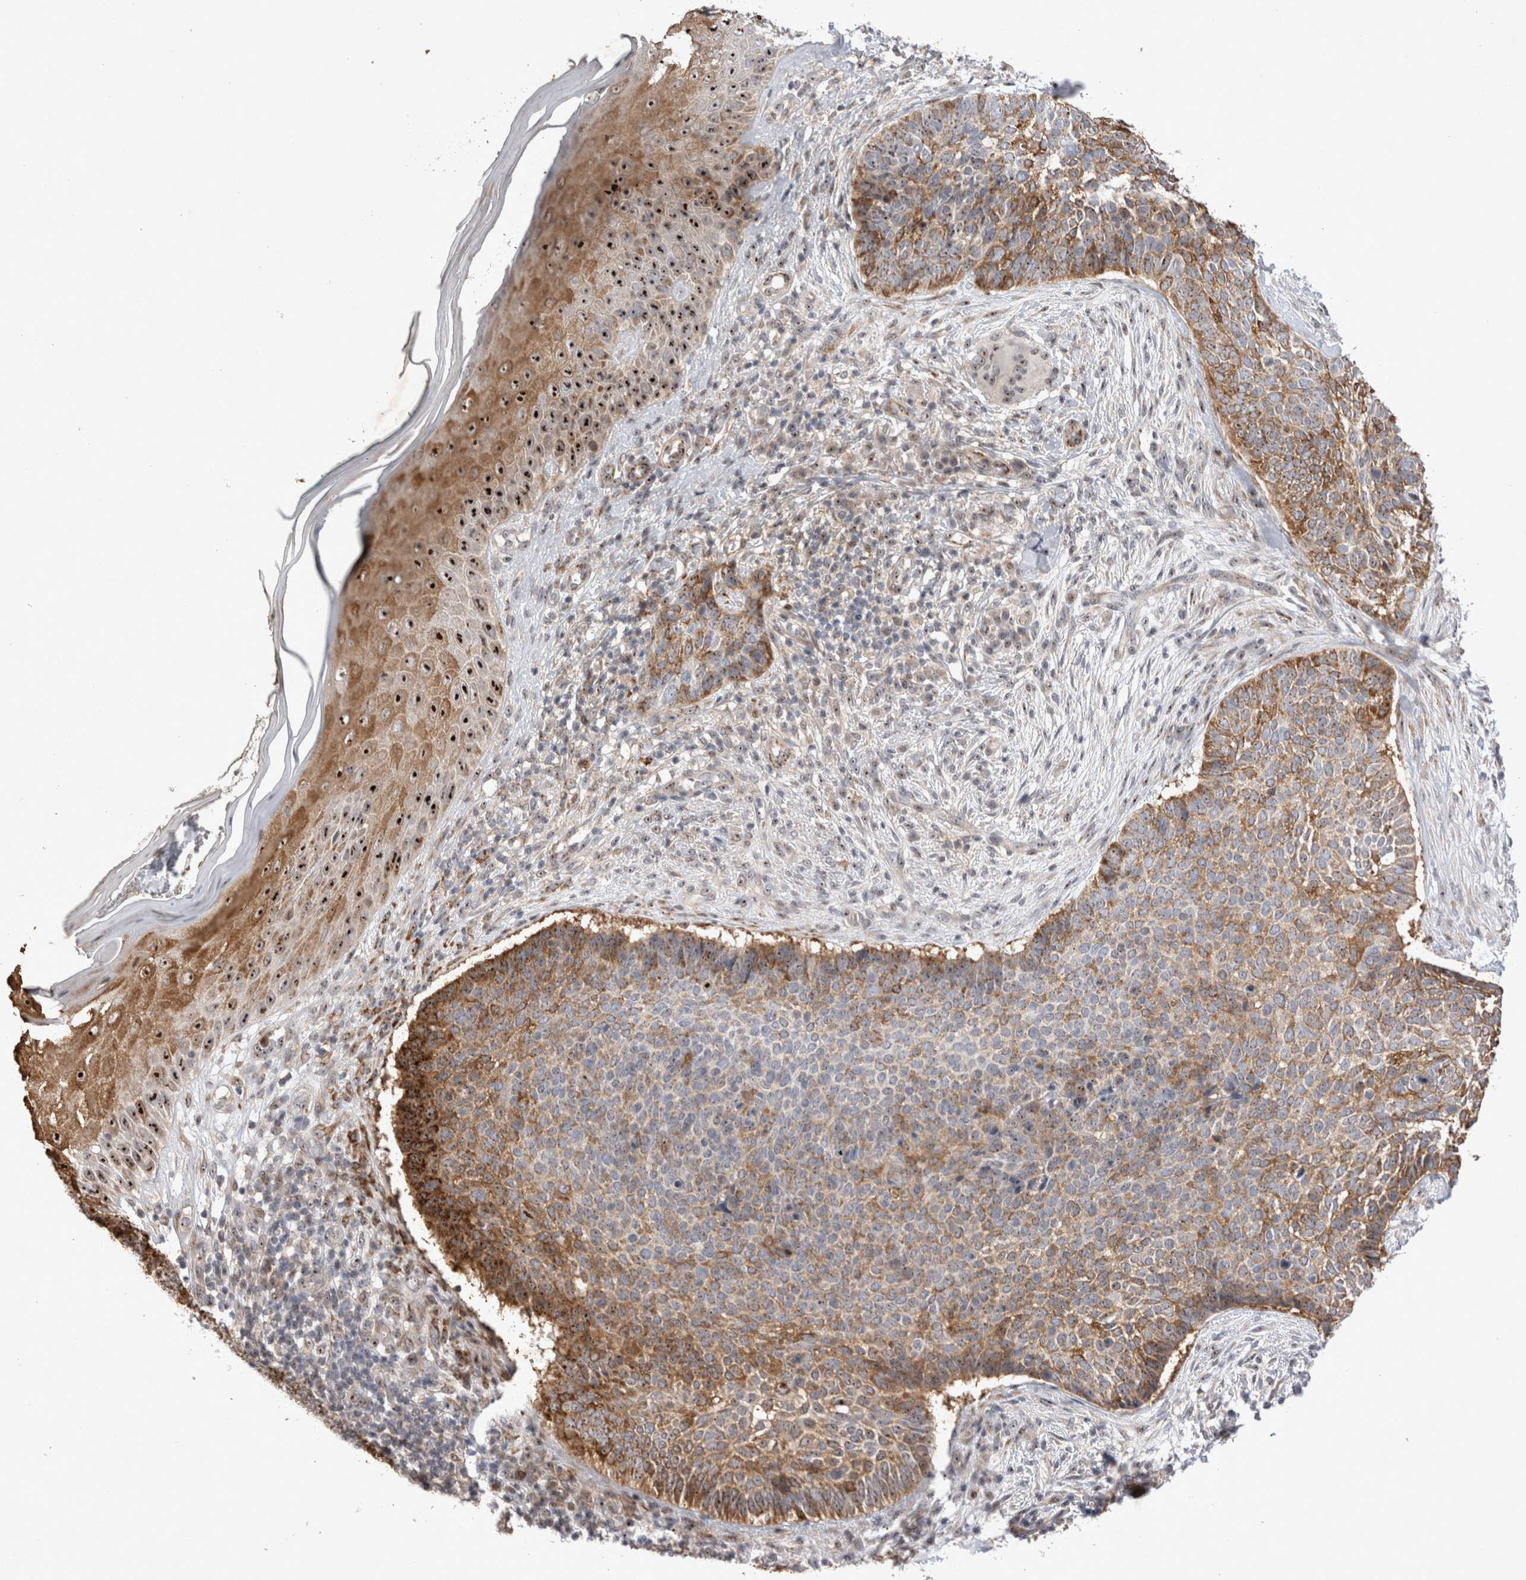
{"staining": {"intensity": "moderate", "quantity": ">75%", "location": "cytoplasmic/membranous,nuclear"}, "tissue": "skin cancer", "cell_type": "Tumor cells", "image_type": "cancer", "snomed": [{"axis": "morphology", "description": "Normal tissue, NOS"}, {"axis": "morphology", "description": "Basal cell carcinoma"}, {"axis": "topography", "description": "Skin"}], "caption": "Moderate cytoplasmic/membranous and nuclear expression is appreciated in approximately >75% of tumor cells in skin cancer (basal cell carcinoma).", "gene": "STK11", "patient": {"sex": "male", "age": 67}}